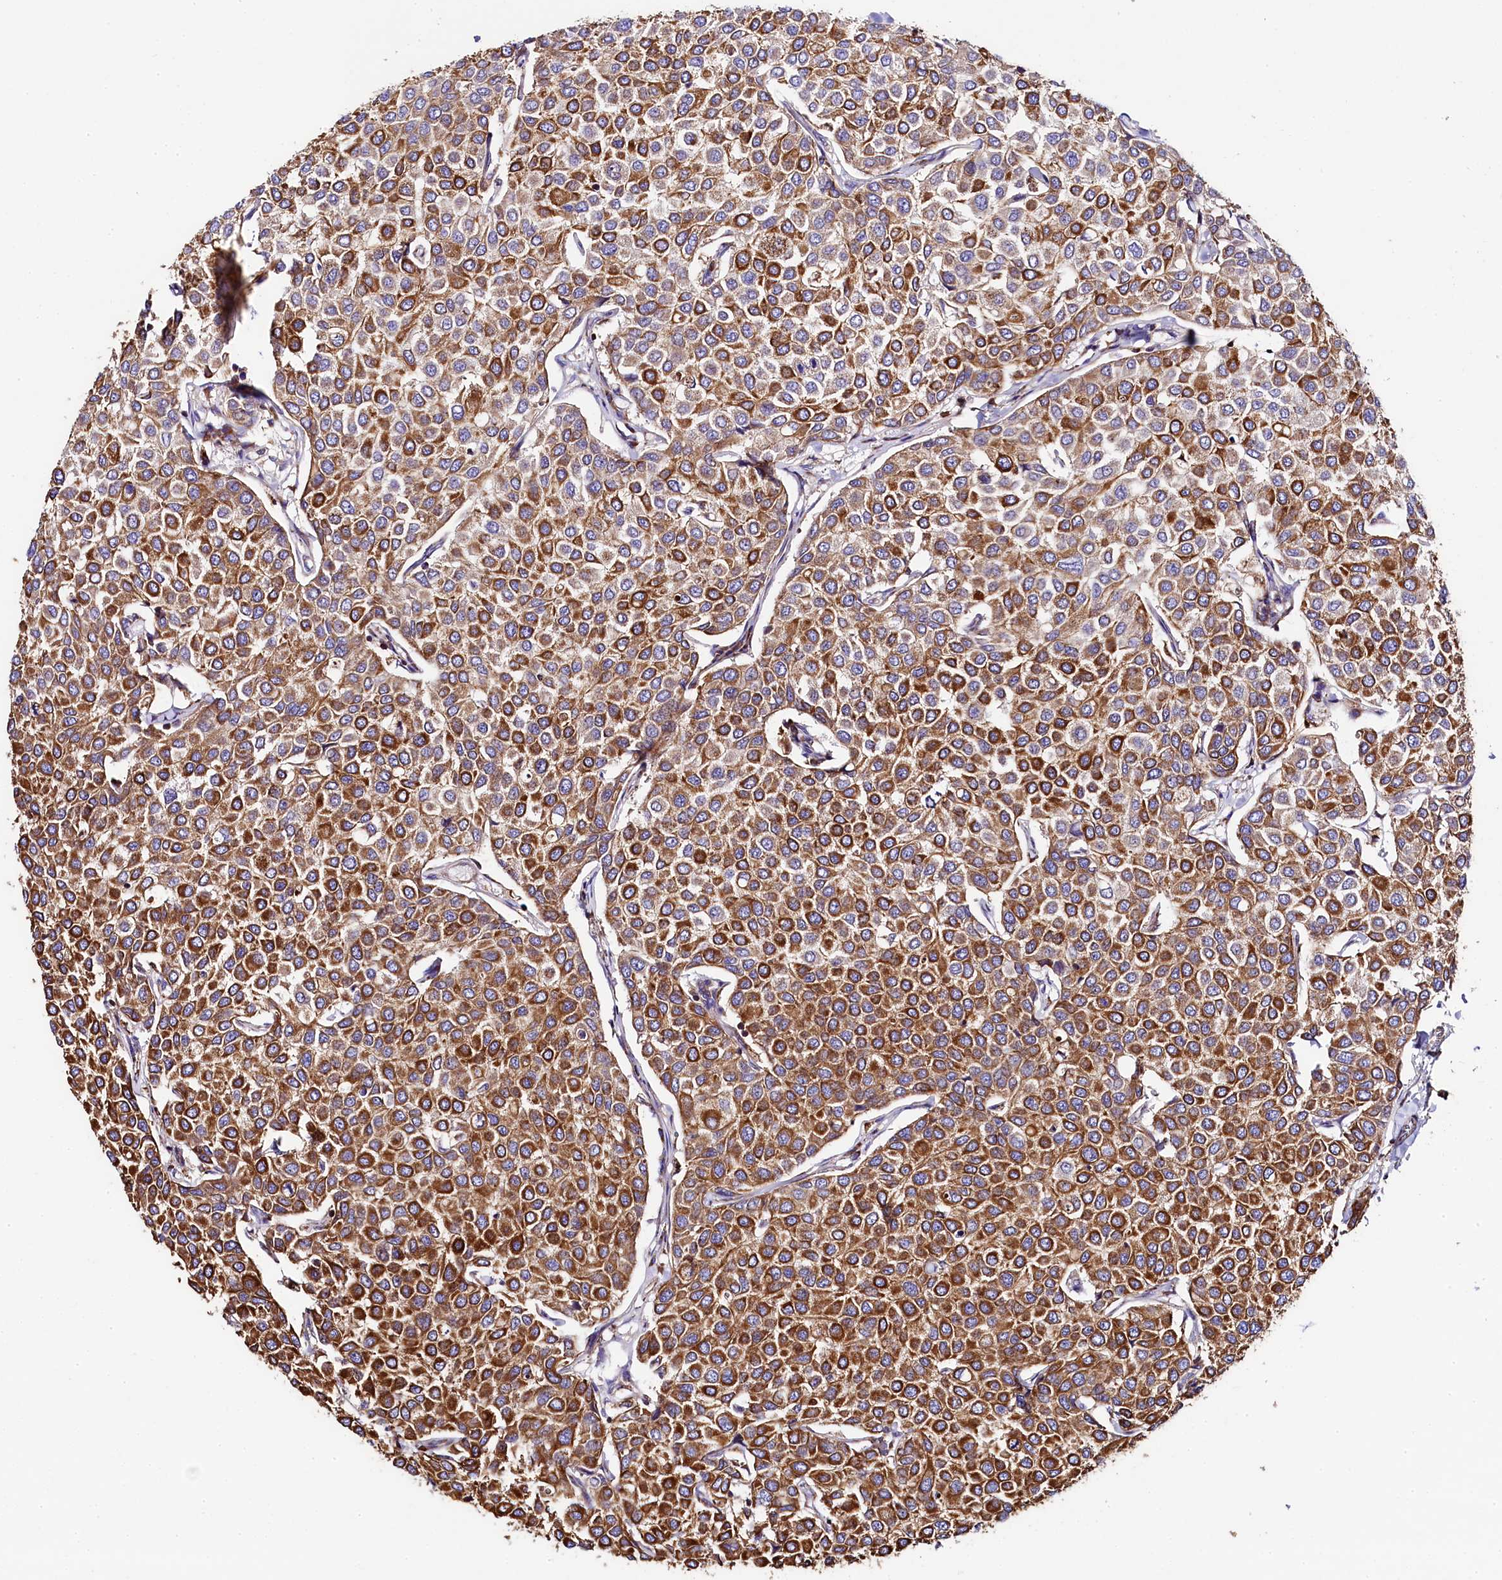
{"staining": {"intensity": "strong", "quantity": ">75%", "location": "cytoplasmic/membranous"}, "tissue": "breast cancer", "cell_type": "Tumor cells", "image_type": "cancer", "snomed": [{"axis": "morphology", "description": "Duct carcinoma"}, {"axis": "topography", "description": "Breast"}], "caption": "Immunohistochemistry (DAB (3,3'-diaminobenzidine)) staining of human breast cancer exhibits strong cytoplasmic/membranous protein positivity in about >75% of tumor cells. The staining was performed using DAB (3,3'-diaminobenzidine), with brown indicating positive protein expression. Nuclei are stained blue with hematoxylin.", "gene": "CLYBL", "patient": {"sex": "female", "age": 55}}